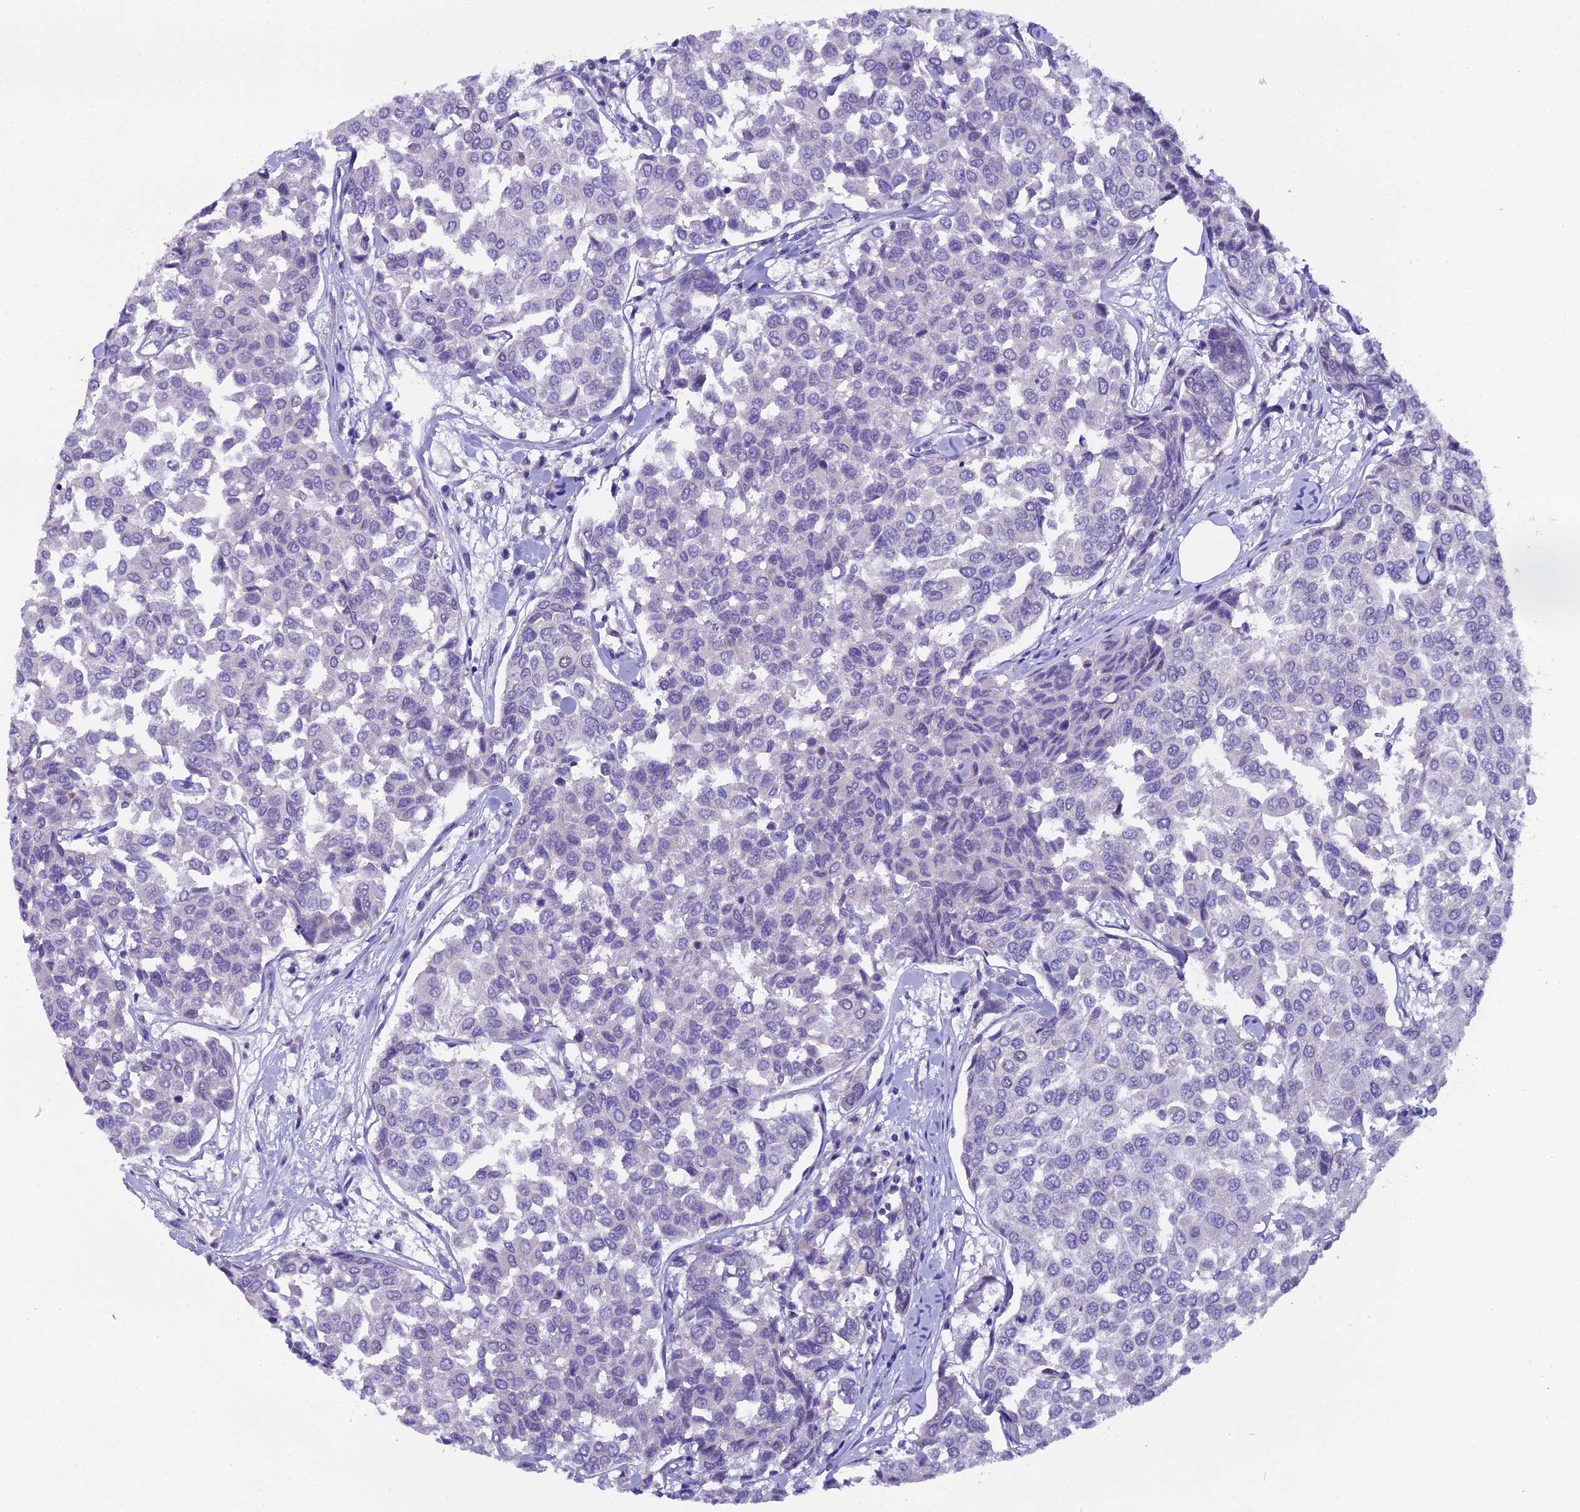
{"staining": {"intensity": "negative", "quantity": "none", "location": "none"}, "tissue": "breast cancer", "cell_type": "Tumor cells", "image_type": "cancer", "snomed": [{"axis": "morphology", "description": "Duct carcinoma"}, {"axis": "topography", "description": "Breast"}], "caption": "Breast cancer (infiltrating ductal carcinoma) was stained to show a protein in brown. There is no significant staining in tumor cells.", "gene": "OSGEP", "patient": {"sex": "female", "age": 55}}